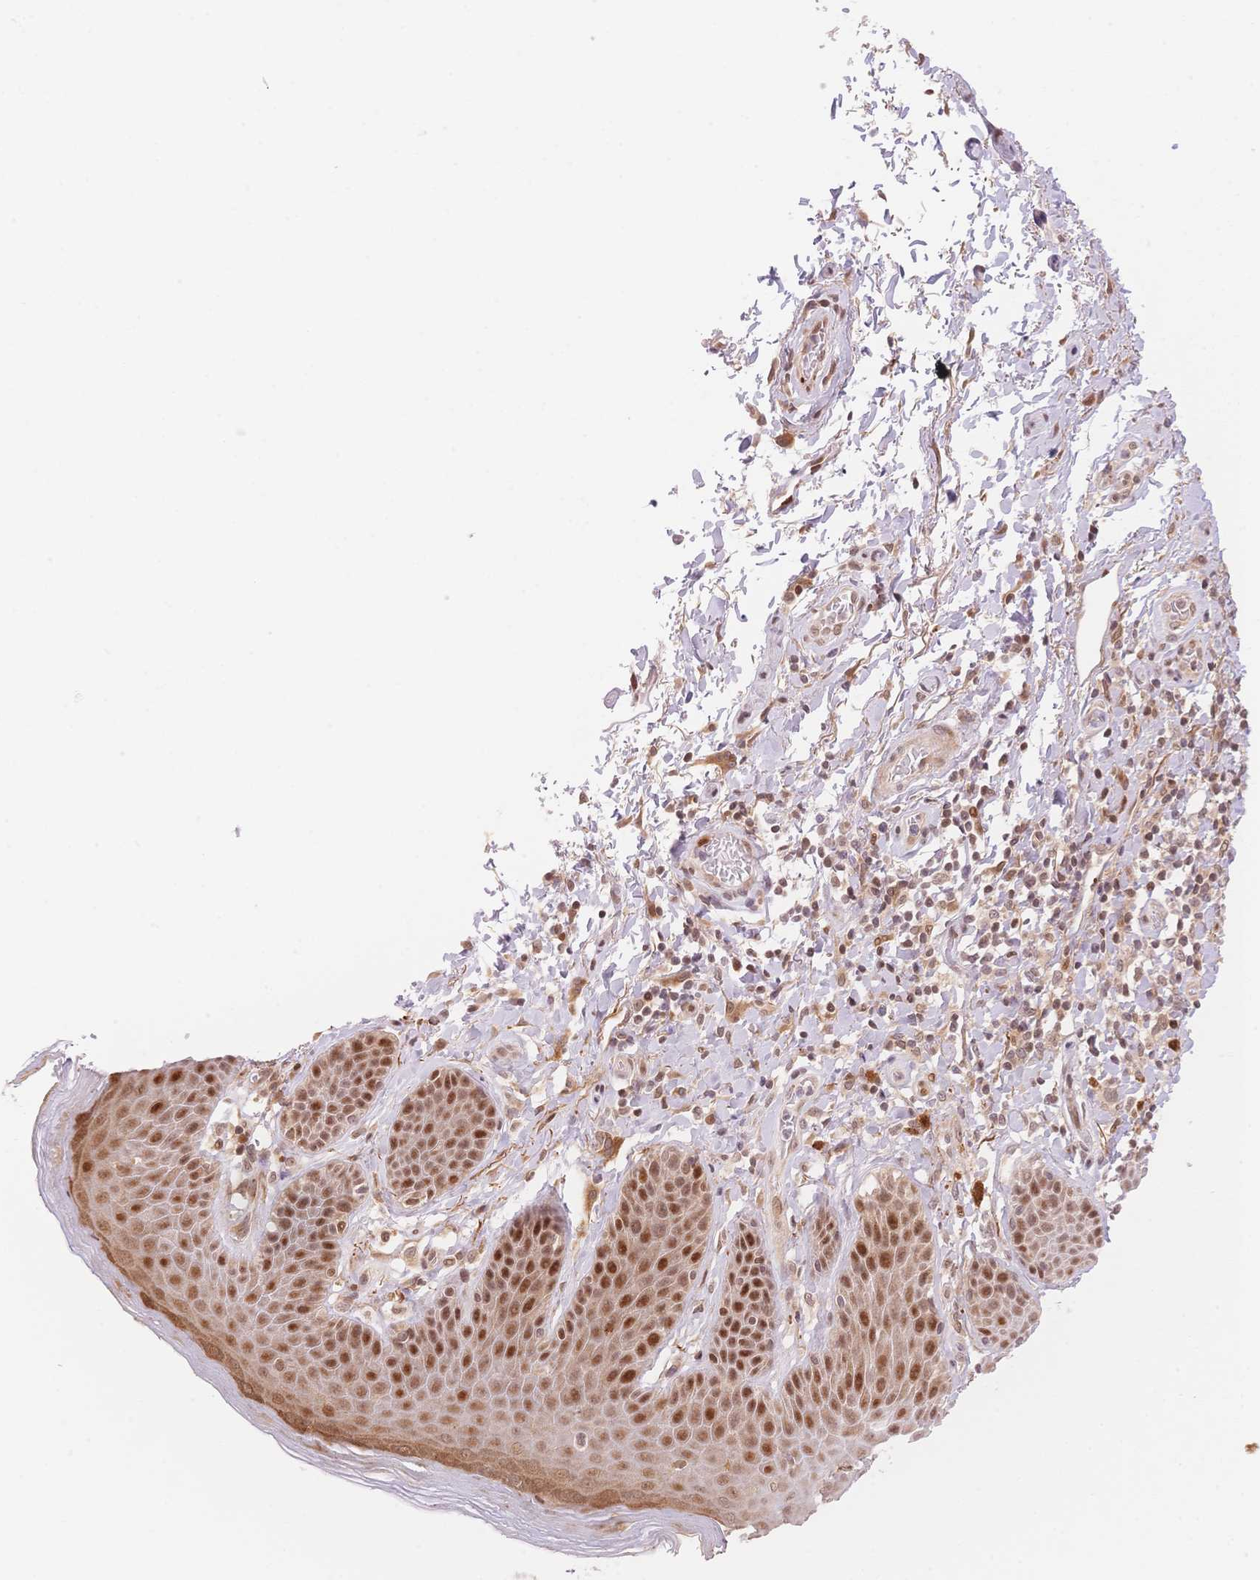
{"staining": {"intensity": "strong", "quantity": "25%-75%", "location": "cytoplasmic/membranous,nuclear"}, "tissue": "skin", "cell_type": "Epidermal cells", "image_type": "normal", "snomed": [{"axis": "morphology", "description": "Normal tissue, NOS"}, {"axis": "topography", "description": "Anal"}, {"axis": "topography", "description": "Peripheral nerve tissue"}], "caption": "DAB (3,3'-diaminobenzidine) immunohistochemical staining of normal human skin reveals strong cytoplasmic/membranous,nuclear protein expression in approximately 25%-75% of epidermal cells.", "gene": "STK39", "patient": {"sex": "male", "age": 51}}